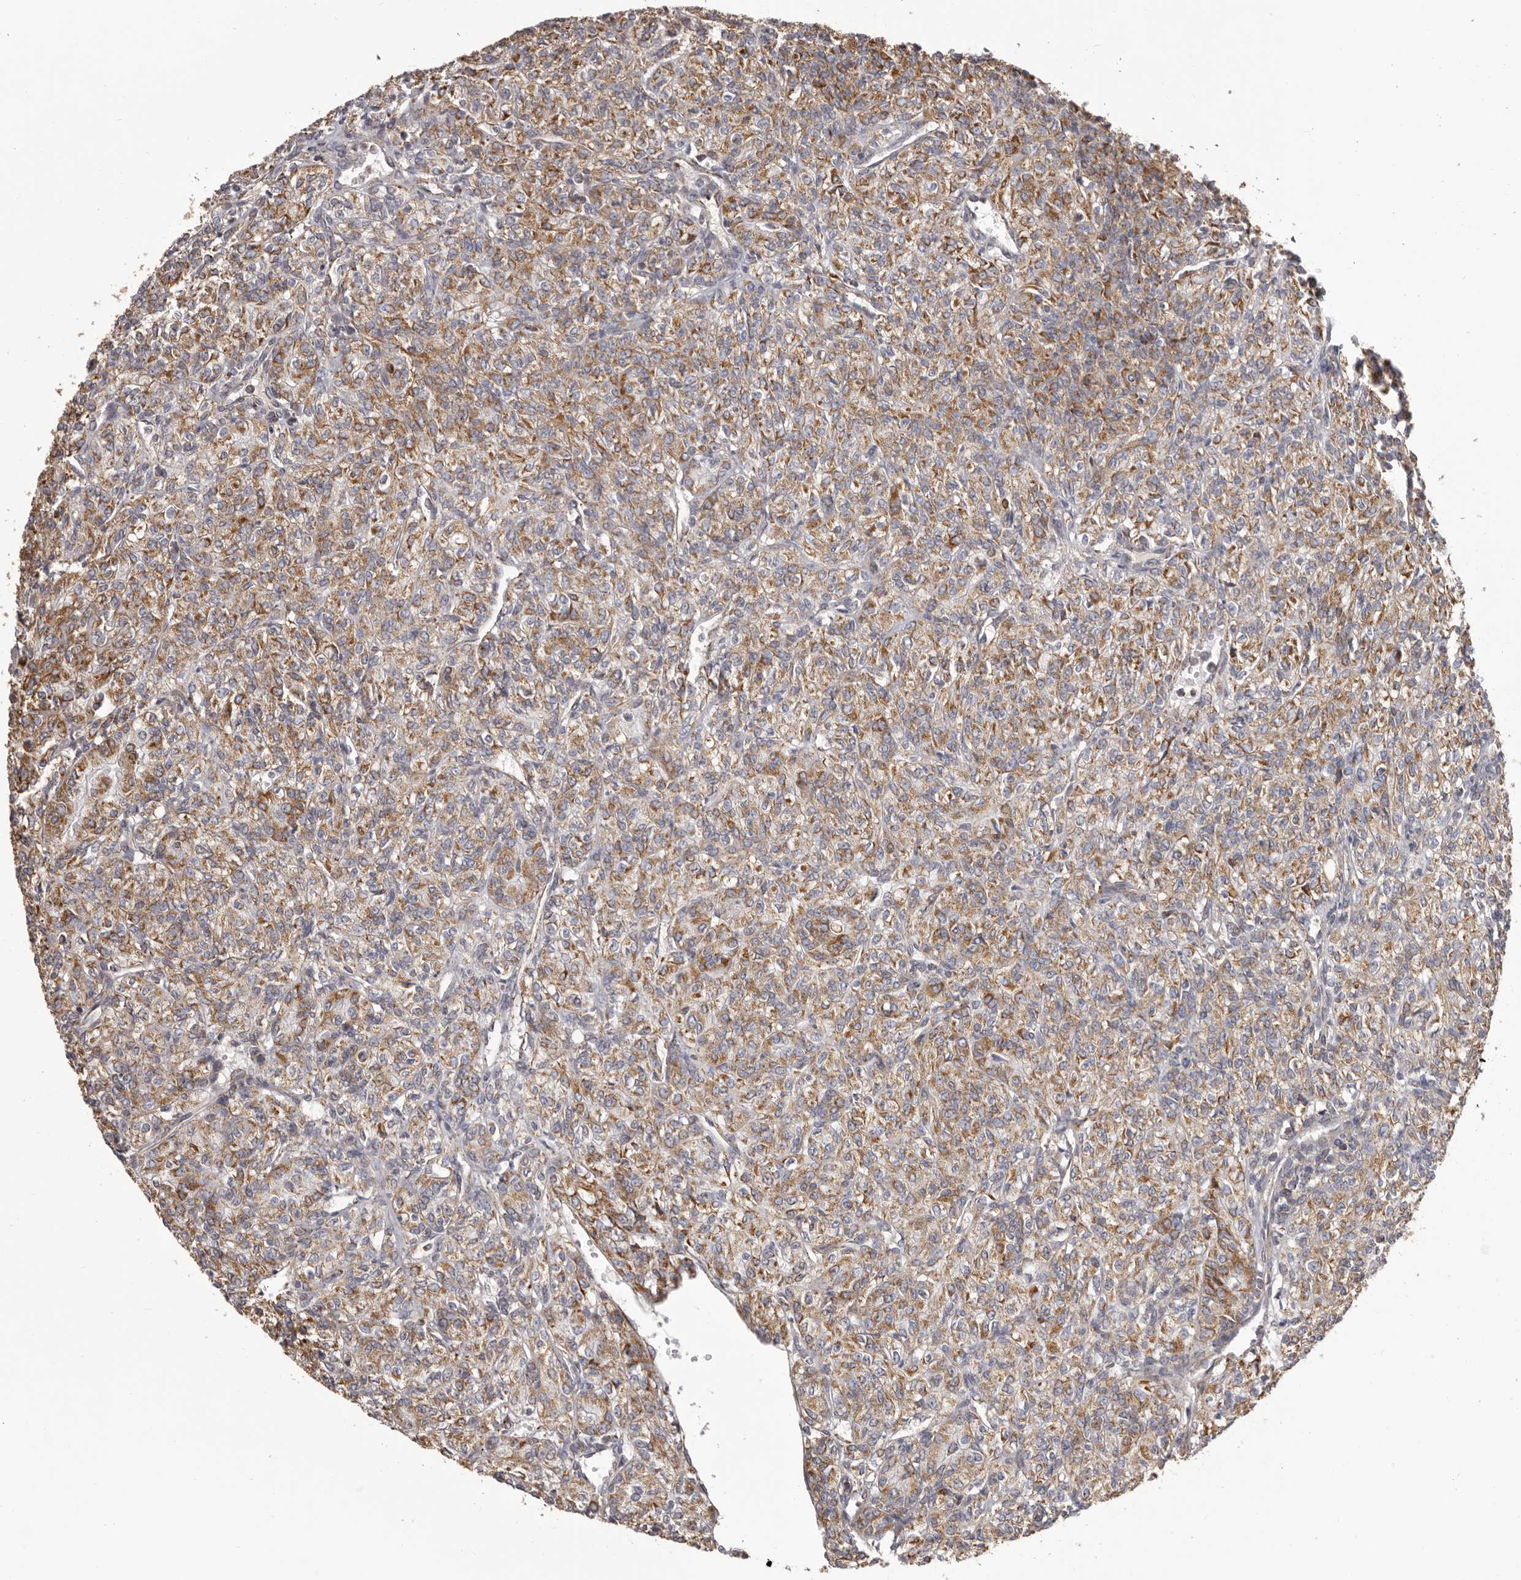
{"staining": {"intensity": "moderate", "quantity": ">75%", "location": "cytoplasmic/membranous"}, "tissue": "renal cancer", "cell_type": "Tumor cells", "image_type": "cancer", "snomed": [{"axis": "morphology", "description": "Adenocarcinoma, NOS"}, {"axis": "topography", "description": "Kidney"}], "caption": "Renal cancer stained with DAB immunohistochemistry (IHC) demonstrates medium levels of moderate cytoplasmic/membranous expression in about >75% of tumor cells.", "gene": "CHRM2", "patient": {"sex": "male", "age": 77}}